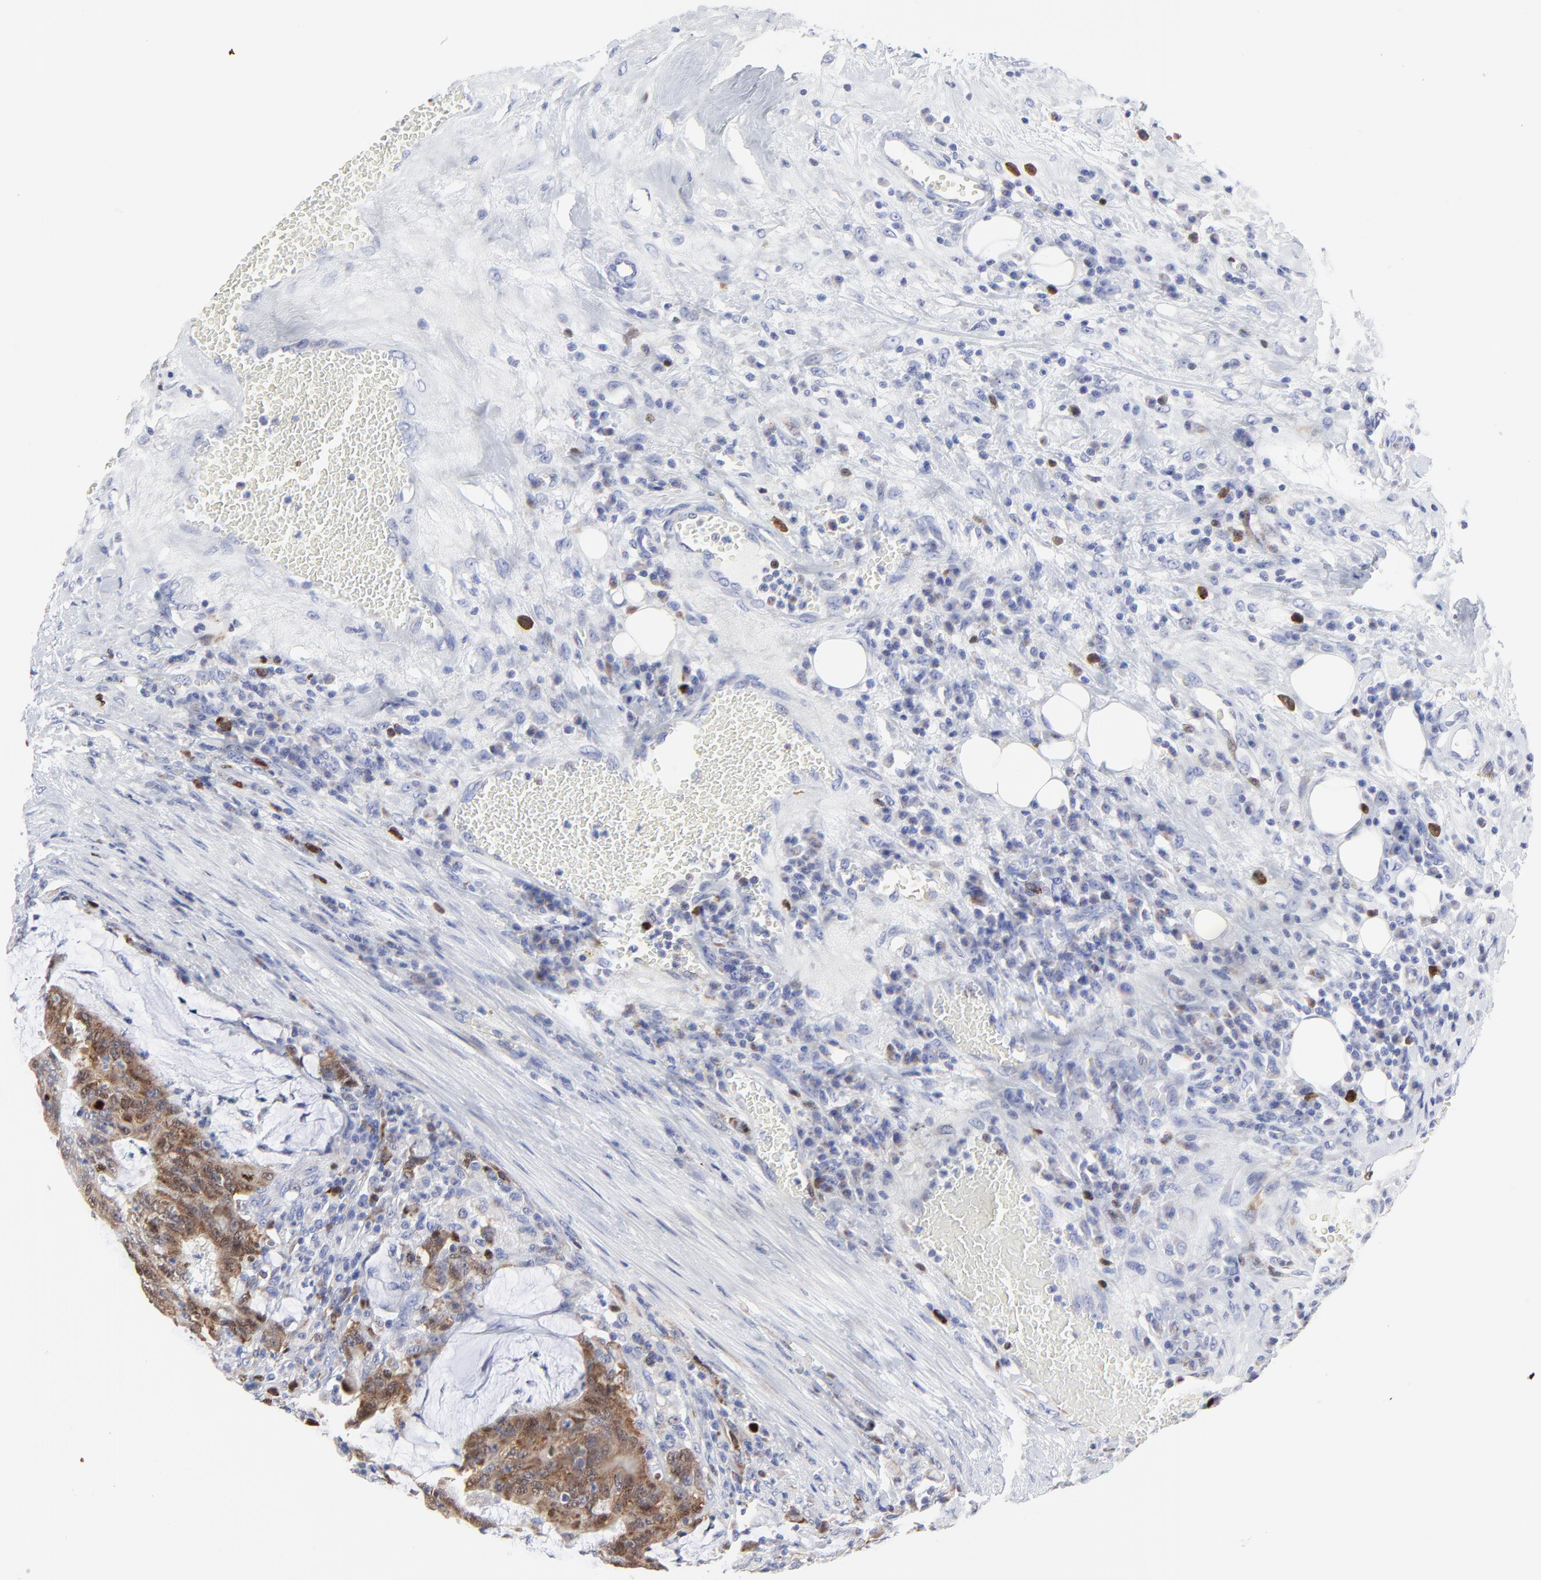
{"staining": {"intensity": "moderate", "quantity": ">75%", "location": "cytoplasmic/membranous"}, "tissue": "colorectal cancer", "cell_type": "Tumor cells", "image_type": "cancer", "snomed": [{"axis": "morphology", "description": "Adenocarcinoma, NOS"}, {"axis": "topography", "description": "Colon"}], "caption": "Immunohistochemistry (IHC) image of neoplastic tissue: colorectal adenocarcinoma stained using immunohistochemistry (IHC) exhibits medium levels of moderate protein expression localized specifically in the cytoplasmic/membranous of tumor cells, appearing as a cytoplasmic/membranous brown color.", "gene": "NCAPH", "patient": {"sex": "male", "age": 54}}